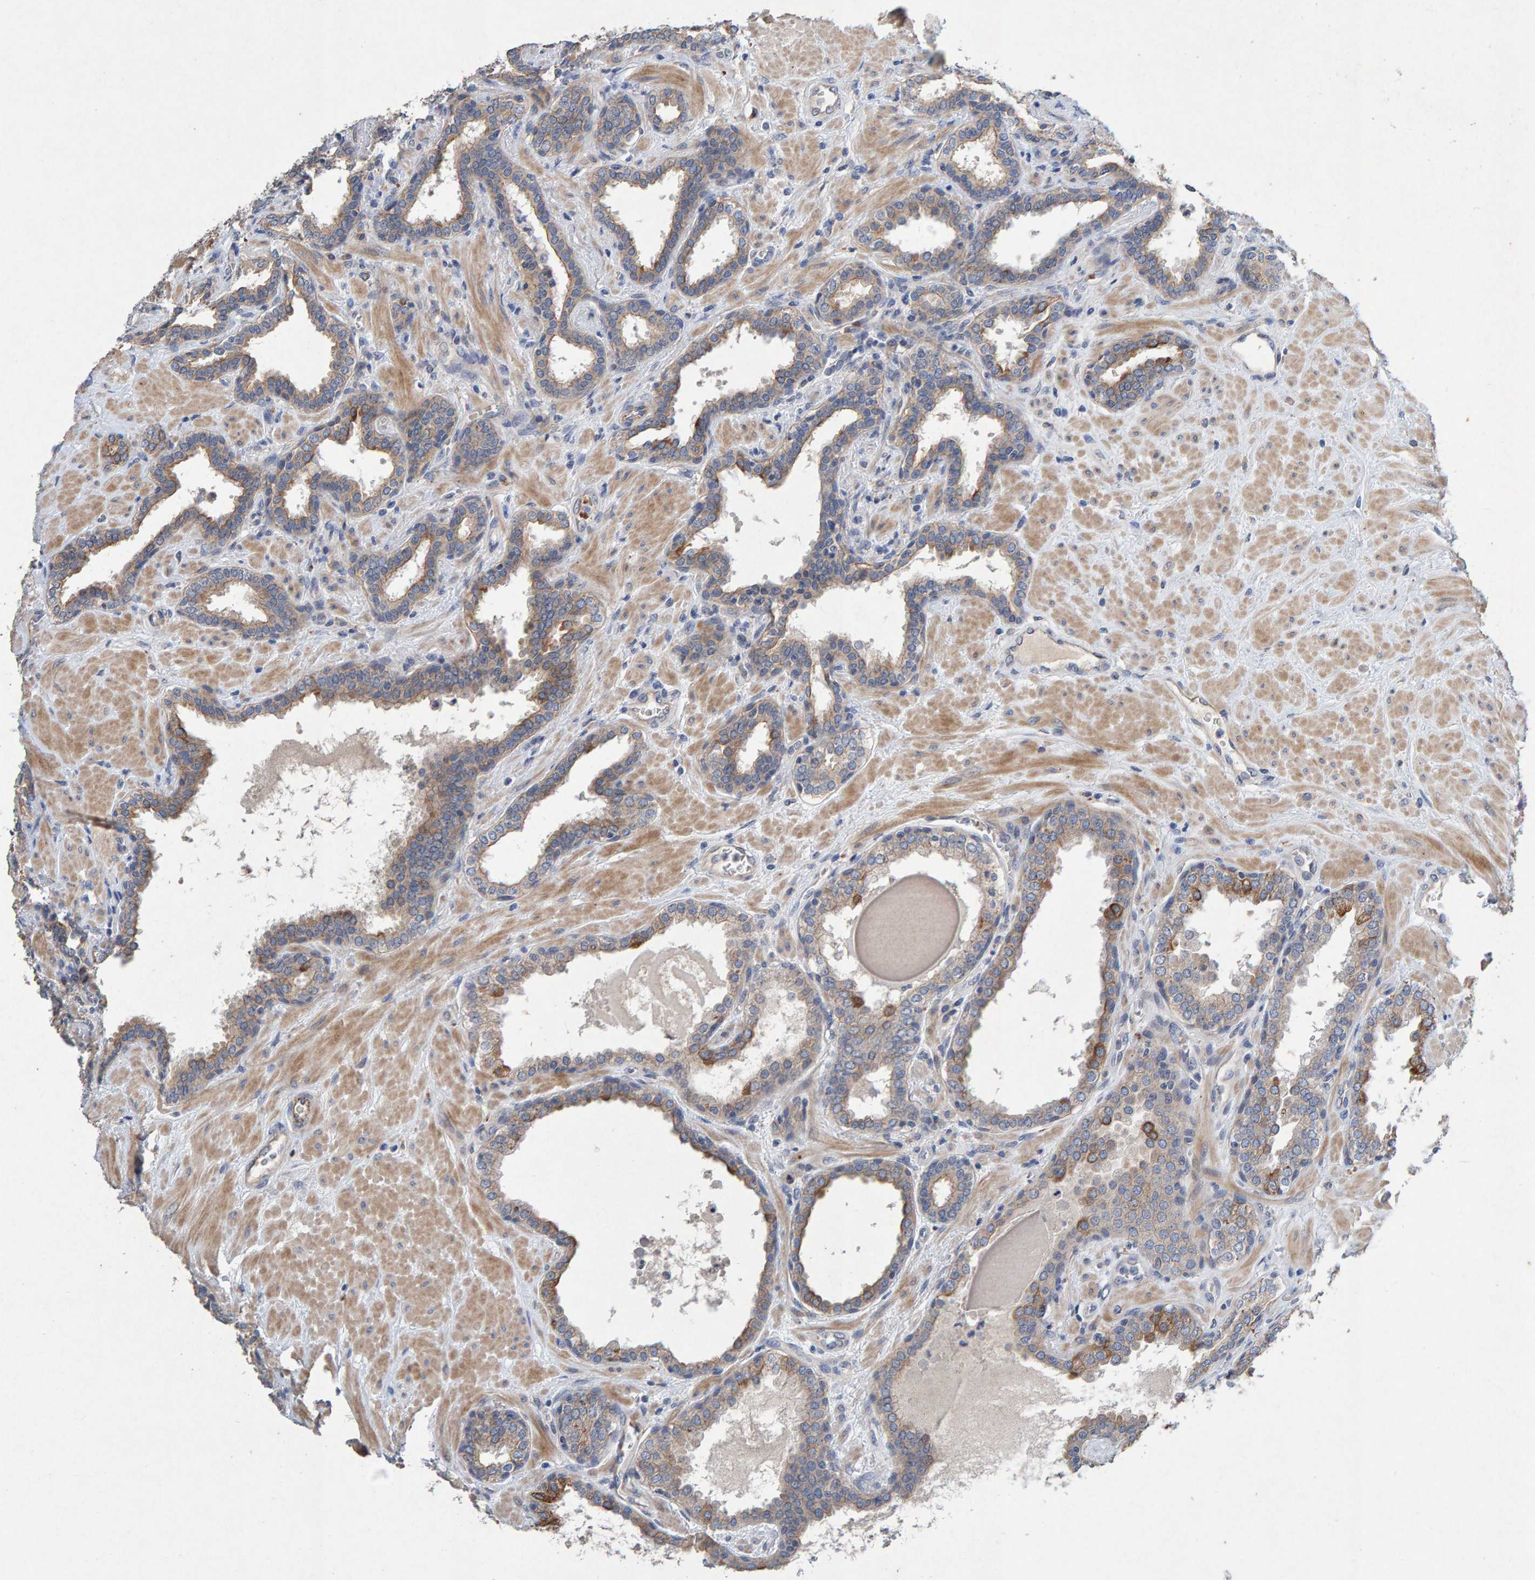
{"staining": {"intensity": "moderate", "quantity": "<25%", "location": "cytoplasmic/membranous"}, "tissue": "prostate", "cell_type": "Glandular cells", "image_type": "normal", "snomed": [{"axis": "morphology", "description": "Normal tissue, NOS"}, {"axis": "topography", "description": "Prostate"}], "caption": "IHC staining of normal prostate, which exhibits low levels of moderate cytoplasmic/membranous staining in approximately <25% of glandular cells indicating moderate cytoplasmic/membranous protein positivity. The staining was performed using DAB (3,3'-diaminobenzidine) (brown) for protein detection and nuclei were counterstained in hematoxylin (blue).", "gene": "EFR3A", "patient": {"sex": "male", "age": 51}}